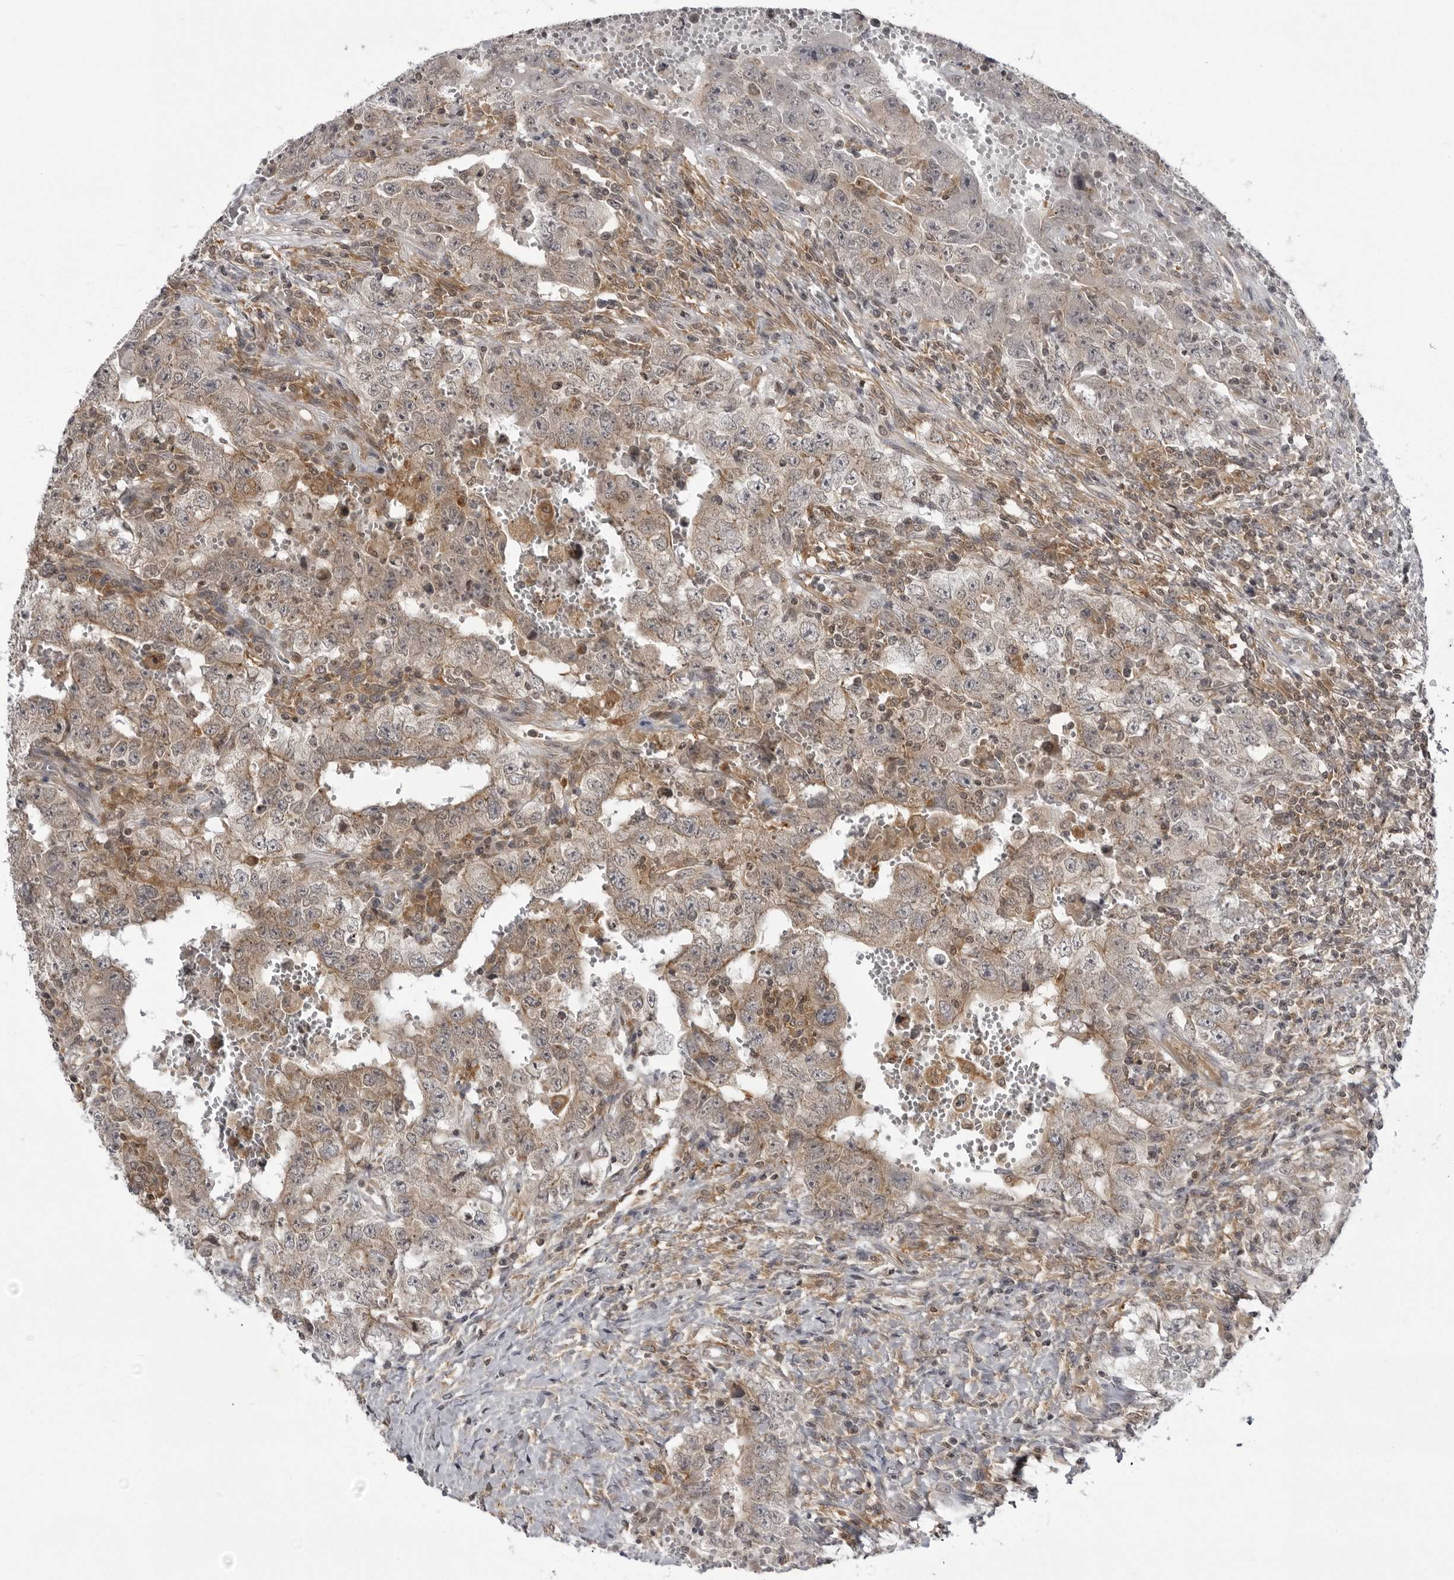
{"staining": {"intensity": "weak", "quantity": "<25%", "location": "cytoplasmic/membranous"}, "tissue": "testis cancer", "cell_type": "Tumor cells", "image_type": "cancer", "snomed": [{"axis": "morphology", "description": "Carcinoma, Embryonal, NOS"}, {"axis": "topography", "description": "Testis"}], "caption": "This is an immunohistochemistry micrograph of human testis cancer. There is no positivity in tumor cells.", "gene": "USP43", "patient": {"sex": "male", "age": 26}}